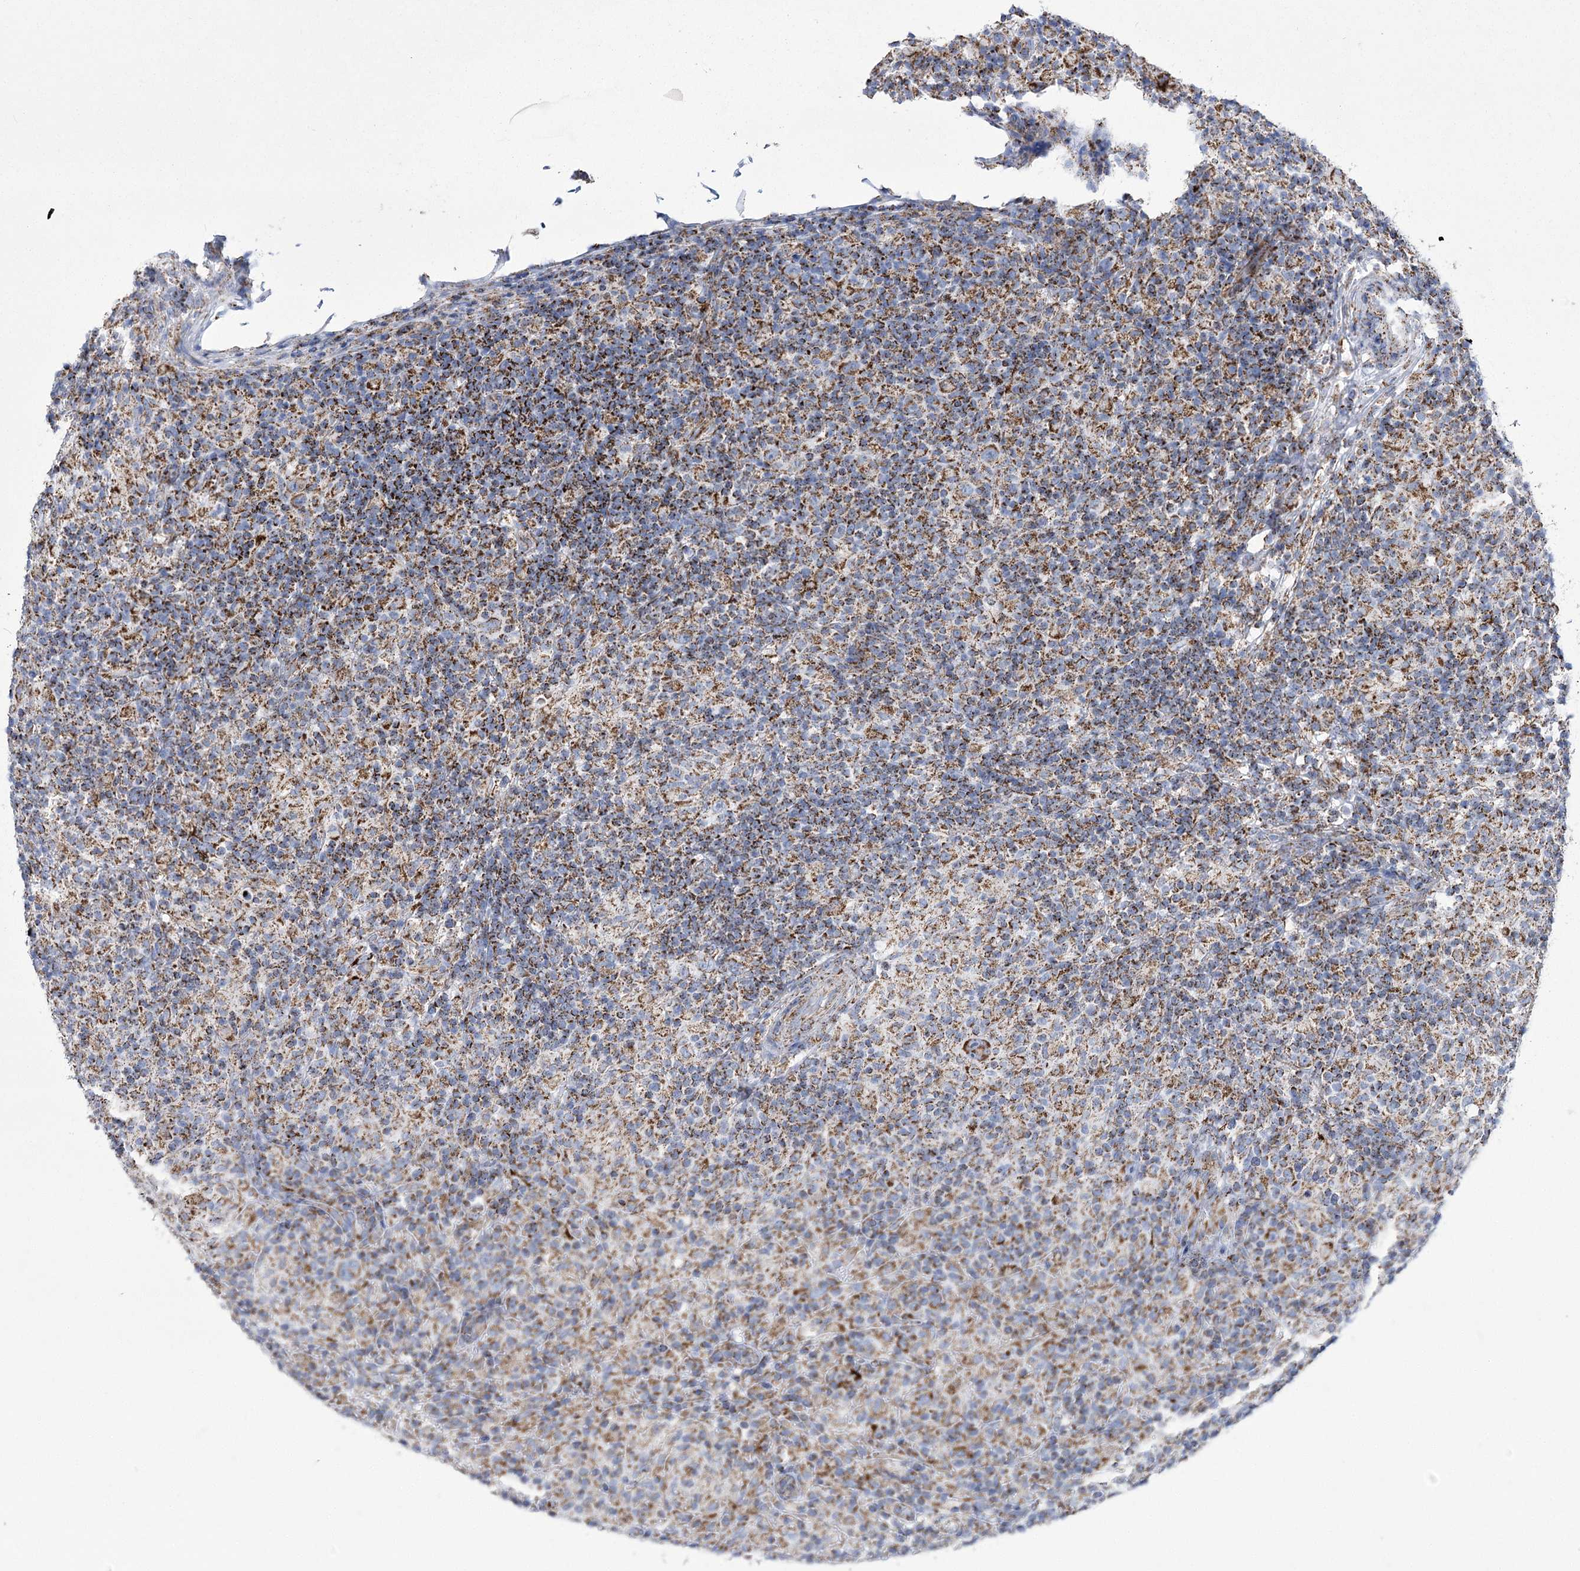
{"staining": {"intensity": "strong", "quantity": ">75%", "location": "cytoplasmic/membranous"}, "tissue": "lymphoma", "cell_type": "Tumor cells", "image_type": "cancer", "snomed": [{"axis": "morphology", "description": "Hodgkin's disease, NOS"}, {"axis": "topography", "description": "Lymph node"}], "caption": "Protein positivity by IHC reveals strong cytoplasmic/membranous positivity in about >75% of tumor cells in lymphoma. (DAB (3,3'-diaminobenzidine) IHC with brightfield microscopy, high magnification).", "gene": "PDHB", "patient": {"sex": "male", "age": 70}}